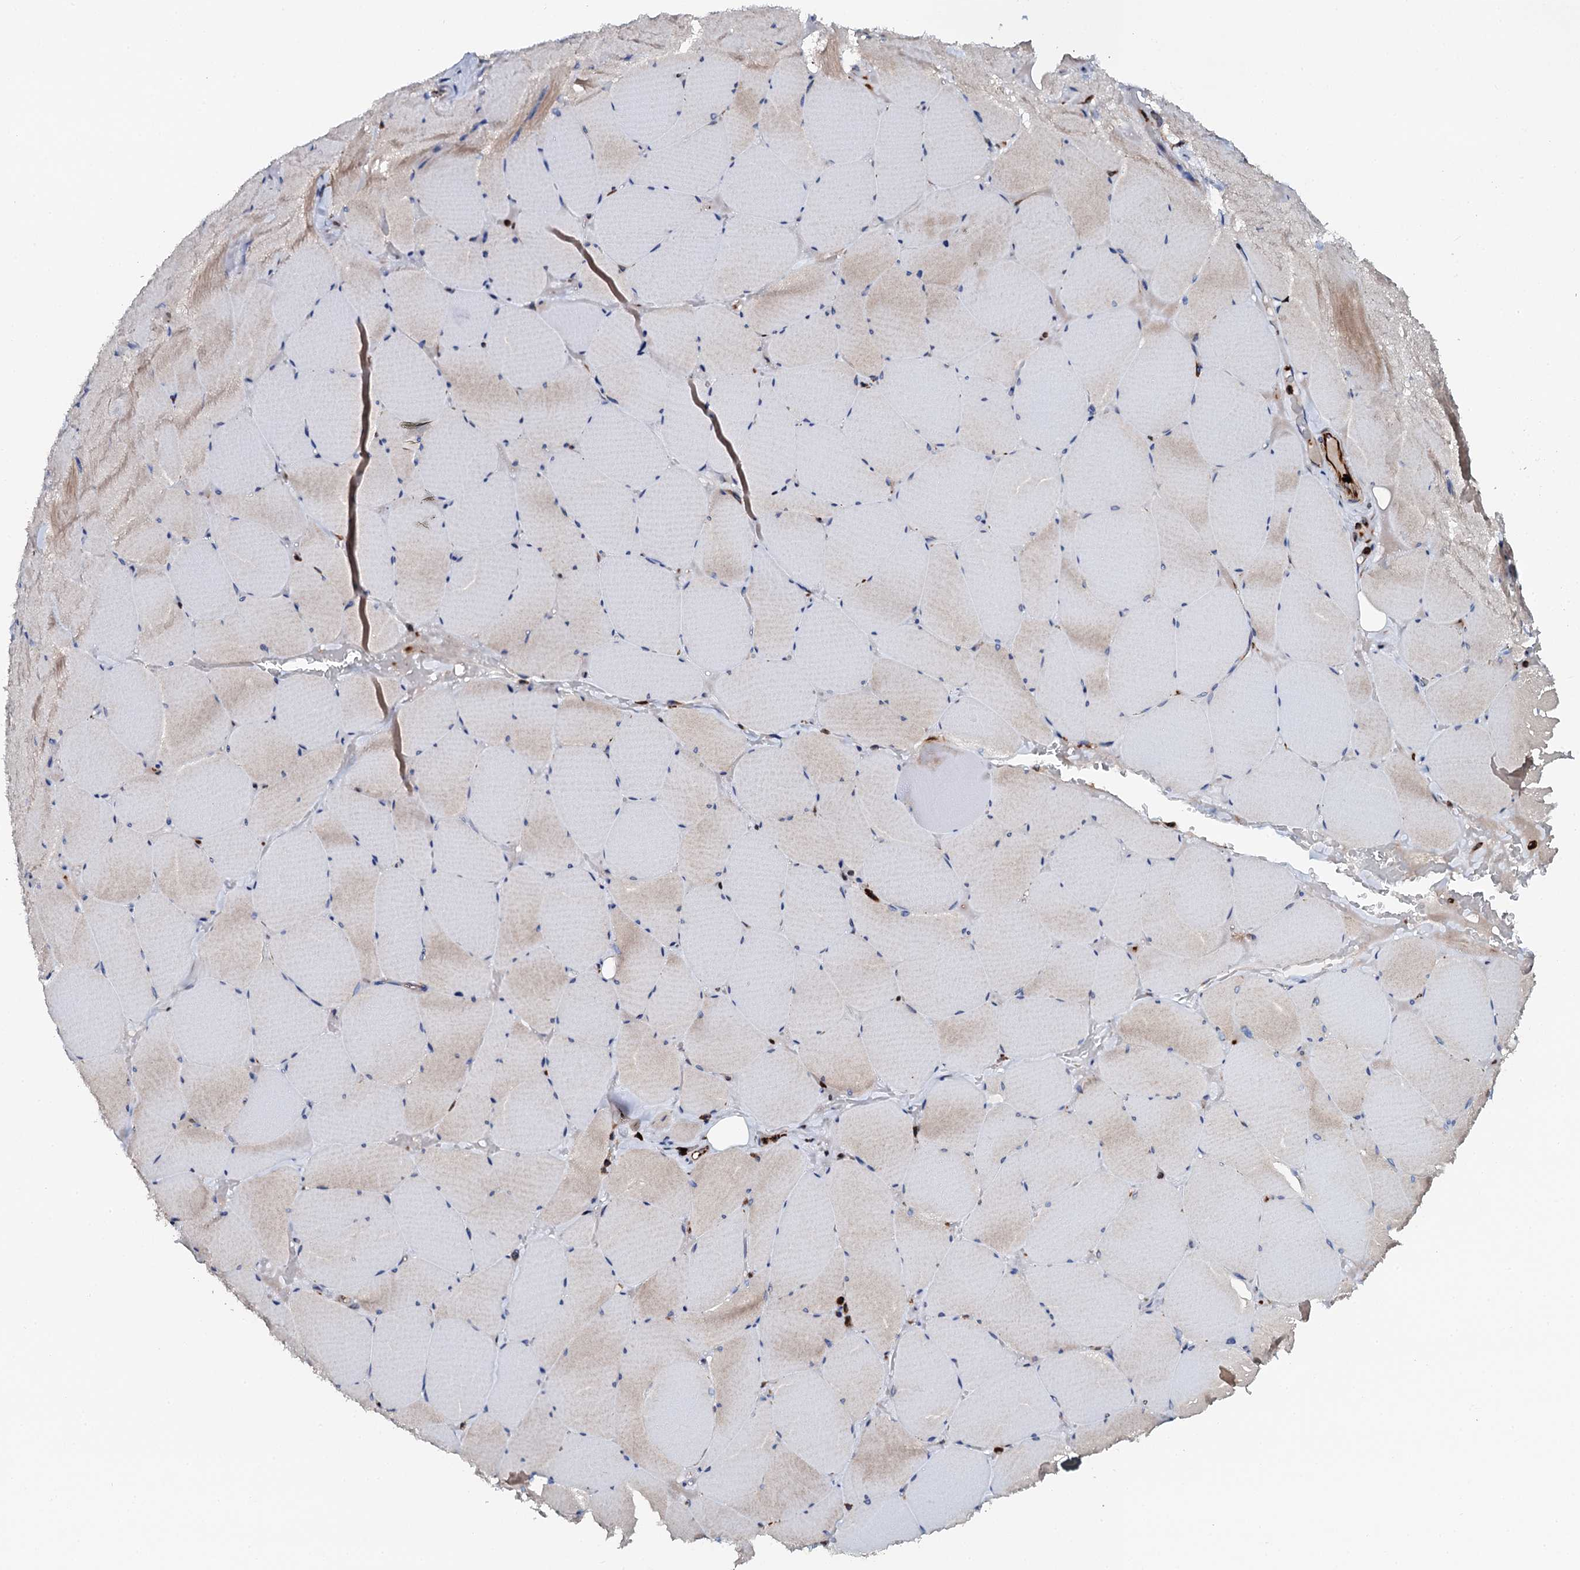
{"staining": {"intensity": "moderate", "quantity": "<25%", "location": "cytoplasmic/membranous"}, "tissue": "skeletal muscle", "cell_type": "Myocytes", "image_type": "normal", "snomed": [{"axis": "morphology", "description": "Normal tissue, NOS"}, {"axis": "topography", "description": "Skeletal muscle"}, {"axis": "topography", "description": "Head-Neck"}], "caption": "Skeletal muscle was stained to show a protein in brown. There is low levels of moderate cytoplasmic/membranous positivity in approximately <25% of myocytes. The protein is stained brown, and the nuclei are stained in blue (DAB (3,3'-diaminobenzidine) IHC with brightfield microscopy, high magnification).", "gene": "VAMP8", "patient": {"sex": "male", "age": 66}}